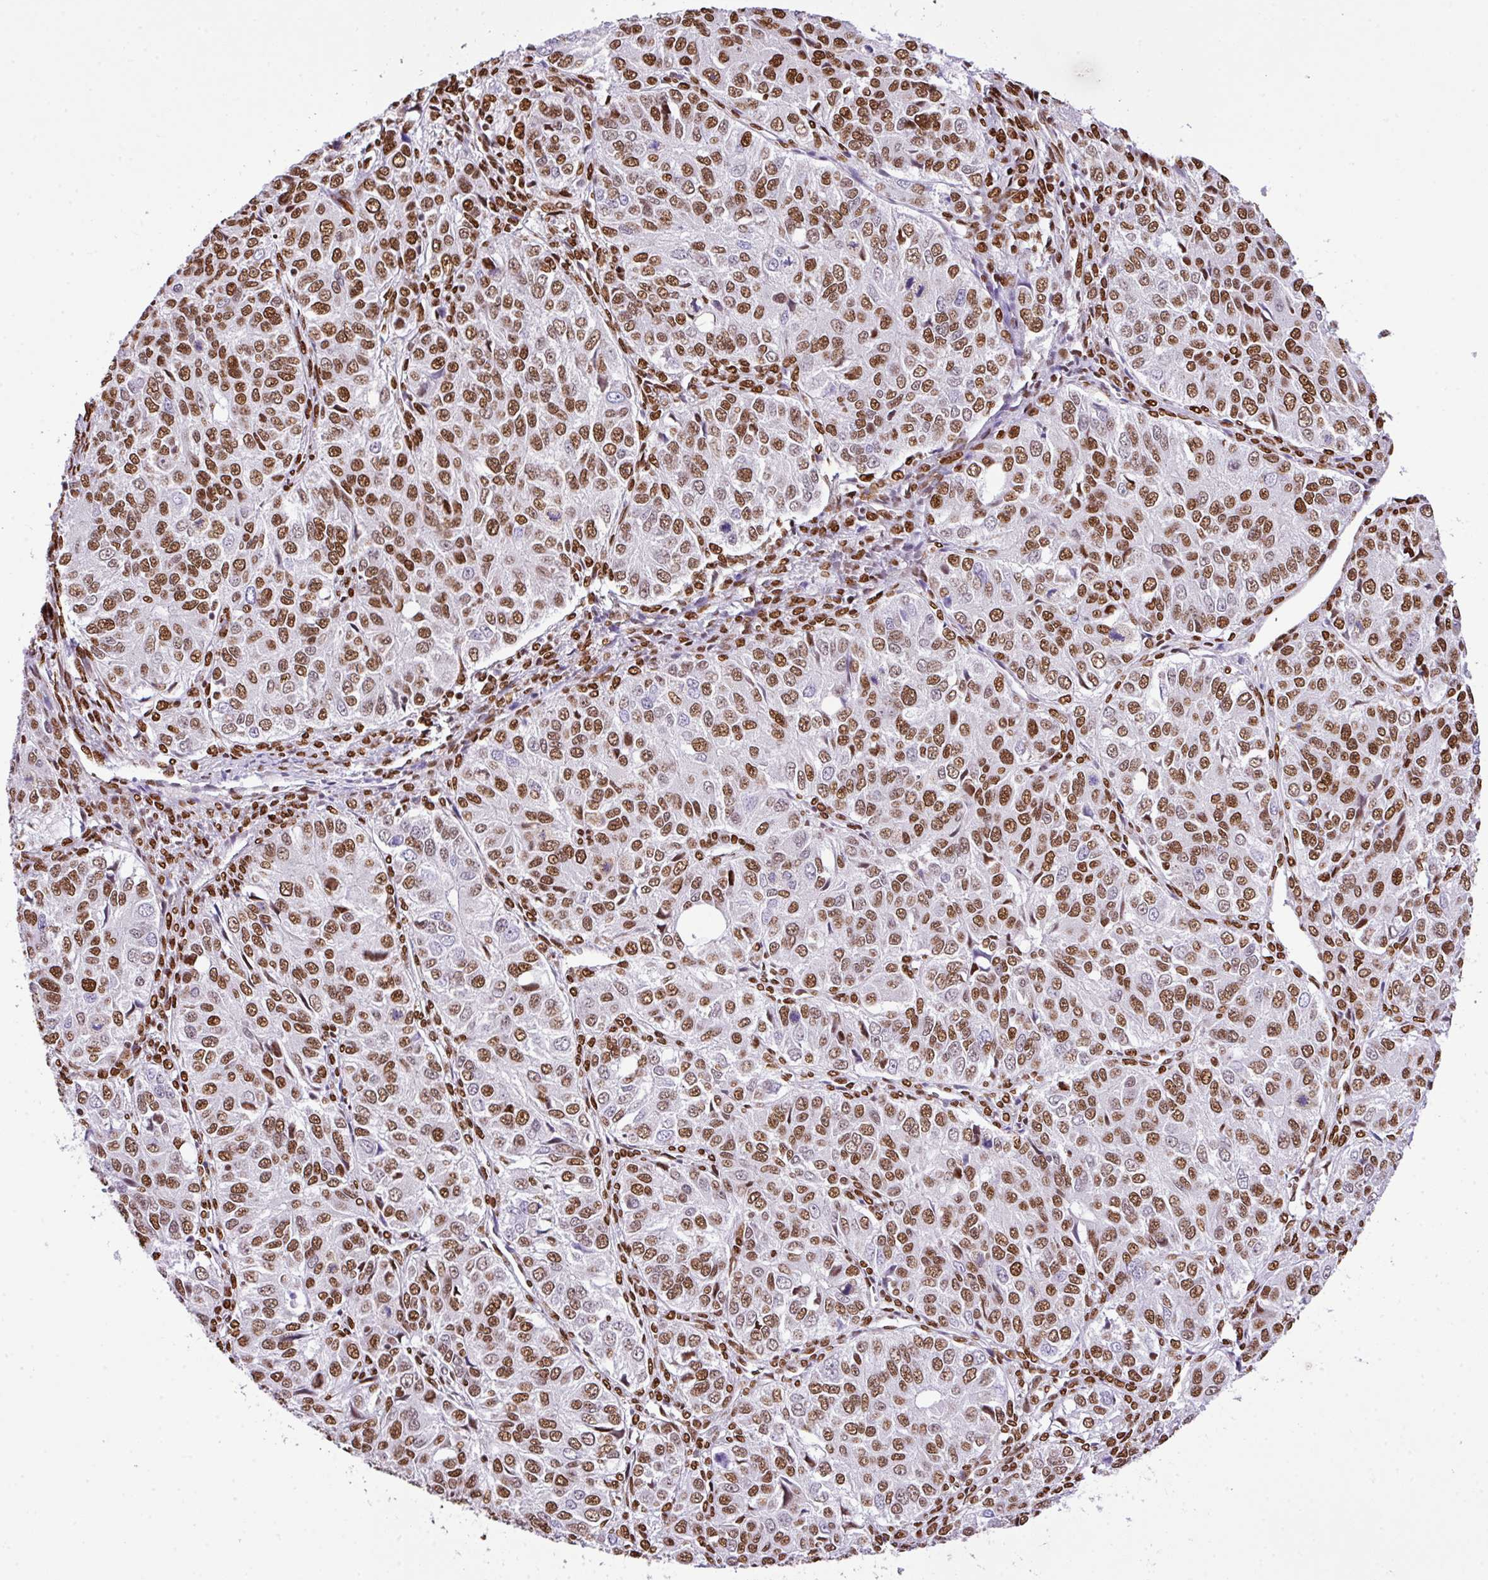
{"staining": {"intensity": "moderate", "quantity": ">75%", "location": "nuclear"}, "tissue": "ovarian cancer", "cell_type": "Tumor cells", "image_type": "cancer", "snomed": [{"axis": "morphology", "description": "Carcinoma, endometroid"}, {"axis": "topography", "description": "Ovary"}], "caption": "Immunohistochemical staining of ovarian cancer (endometroid carcinoma) shows moderate nuclear protein expression in about >75% of tumor cells.", "gene": "RARG", "patient": {"sex": "female", "age": 51}}